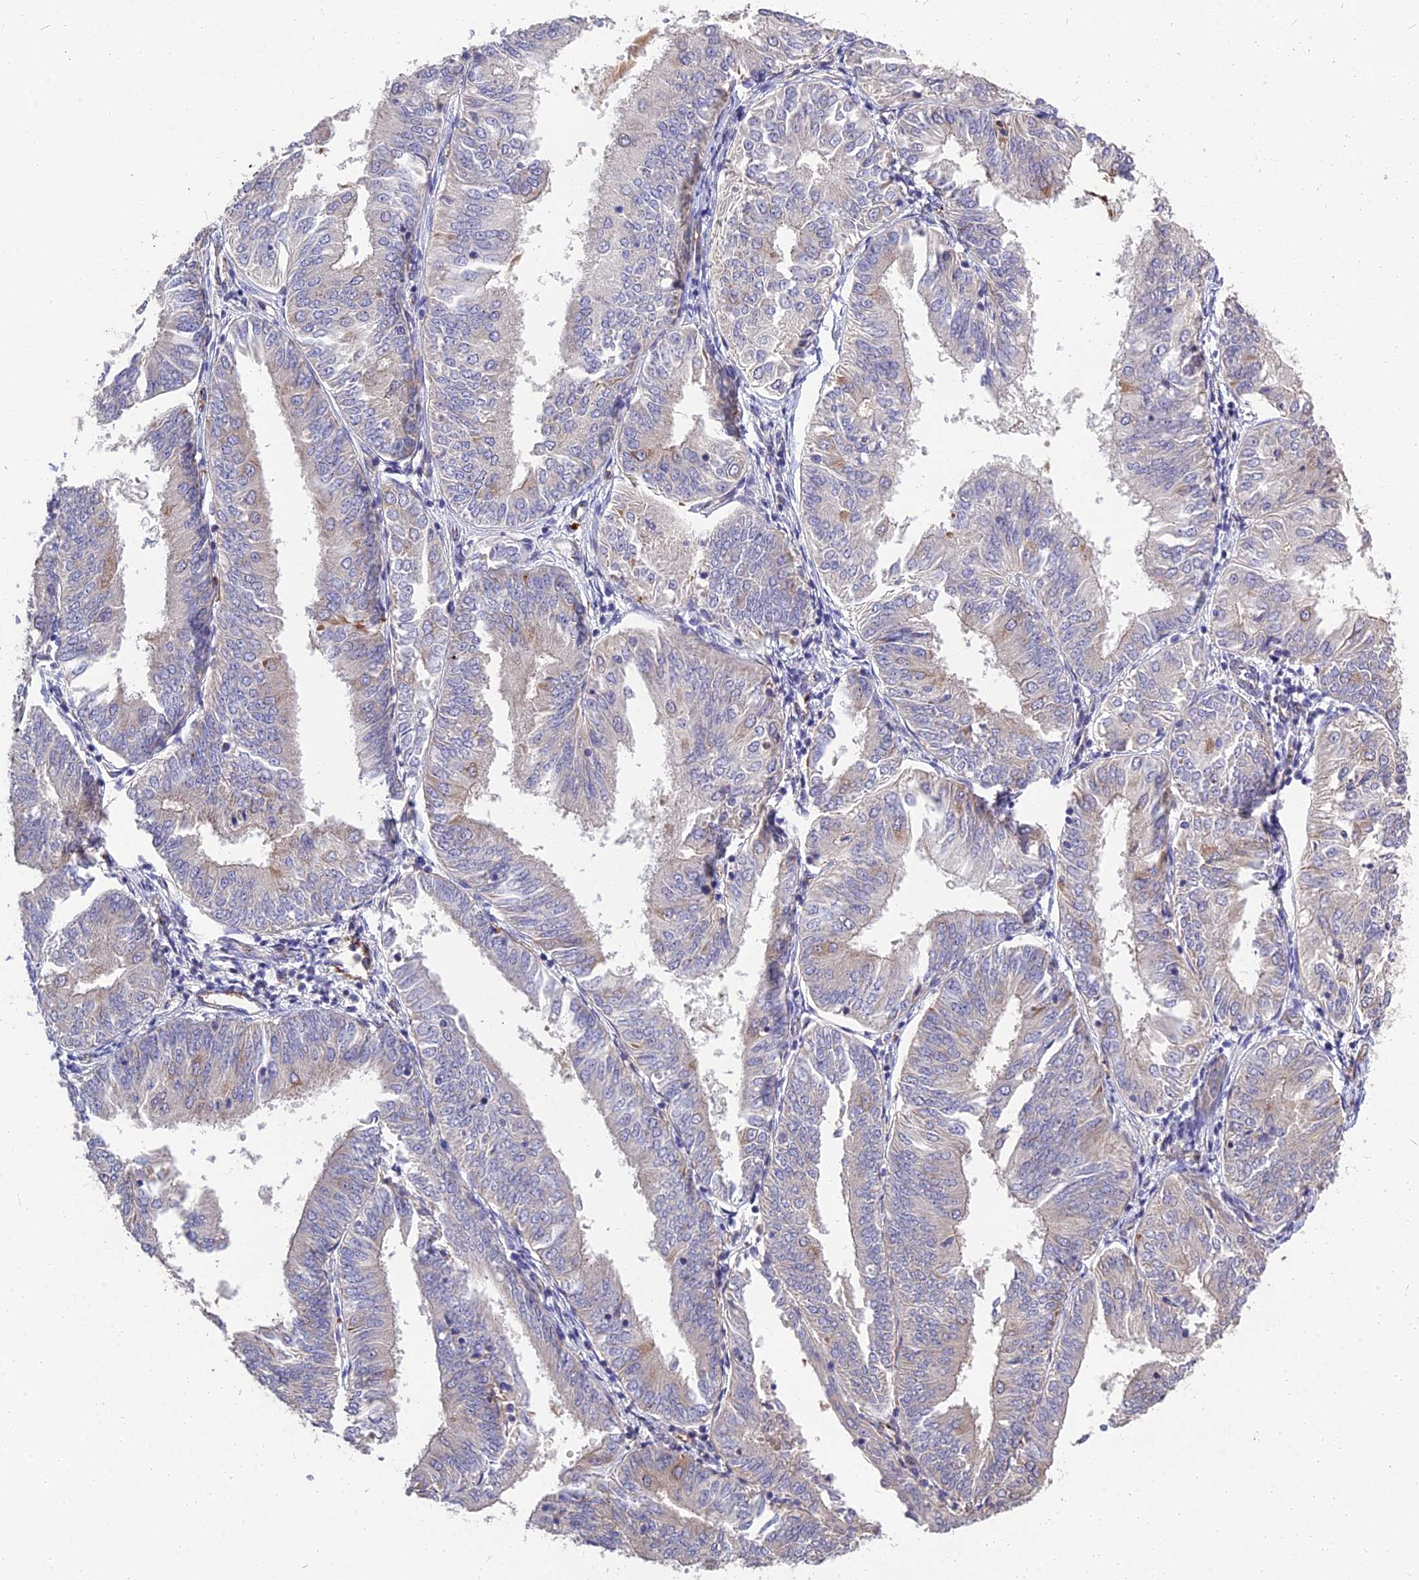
{"staining": {"intensity": "negative", "quantity": "none", "location": "none"}, "tissue": "endometrial cancer", "cell_type": "Tumor cells", "image_type": "cancer", "snomed": [{"axis": "morphology", "description": "Adenocarcinoma, NOS"}, {"axis": "topography", "description": "Endometrium"}], "caption": "DAB immunohistochemical staining of human endometrial adenocarcinoma displays no significant positivity in tumor cells.", "gene": "MFSD2A", "patient": {"sex": "female", "age": 58}}